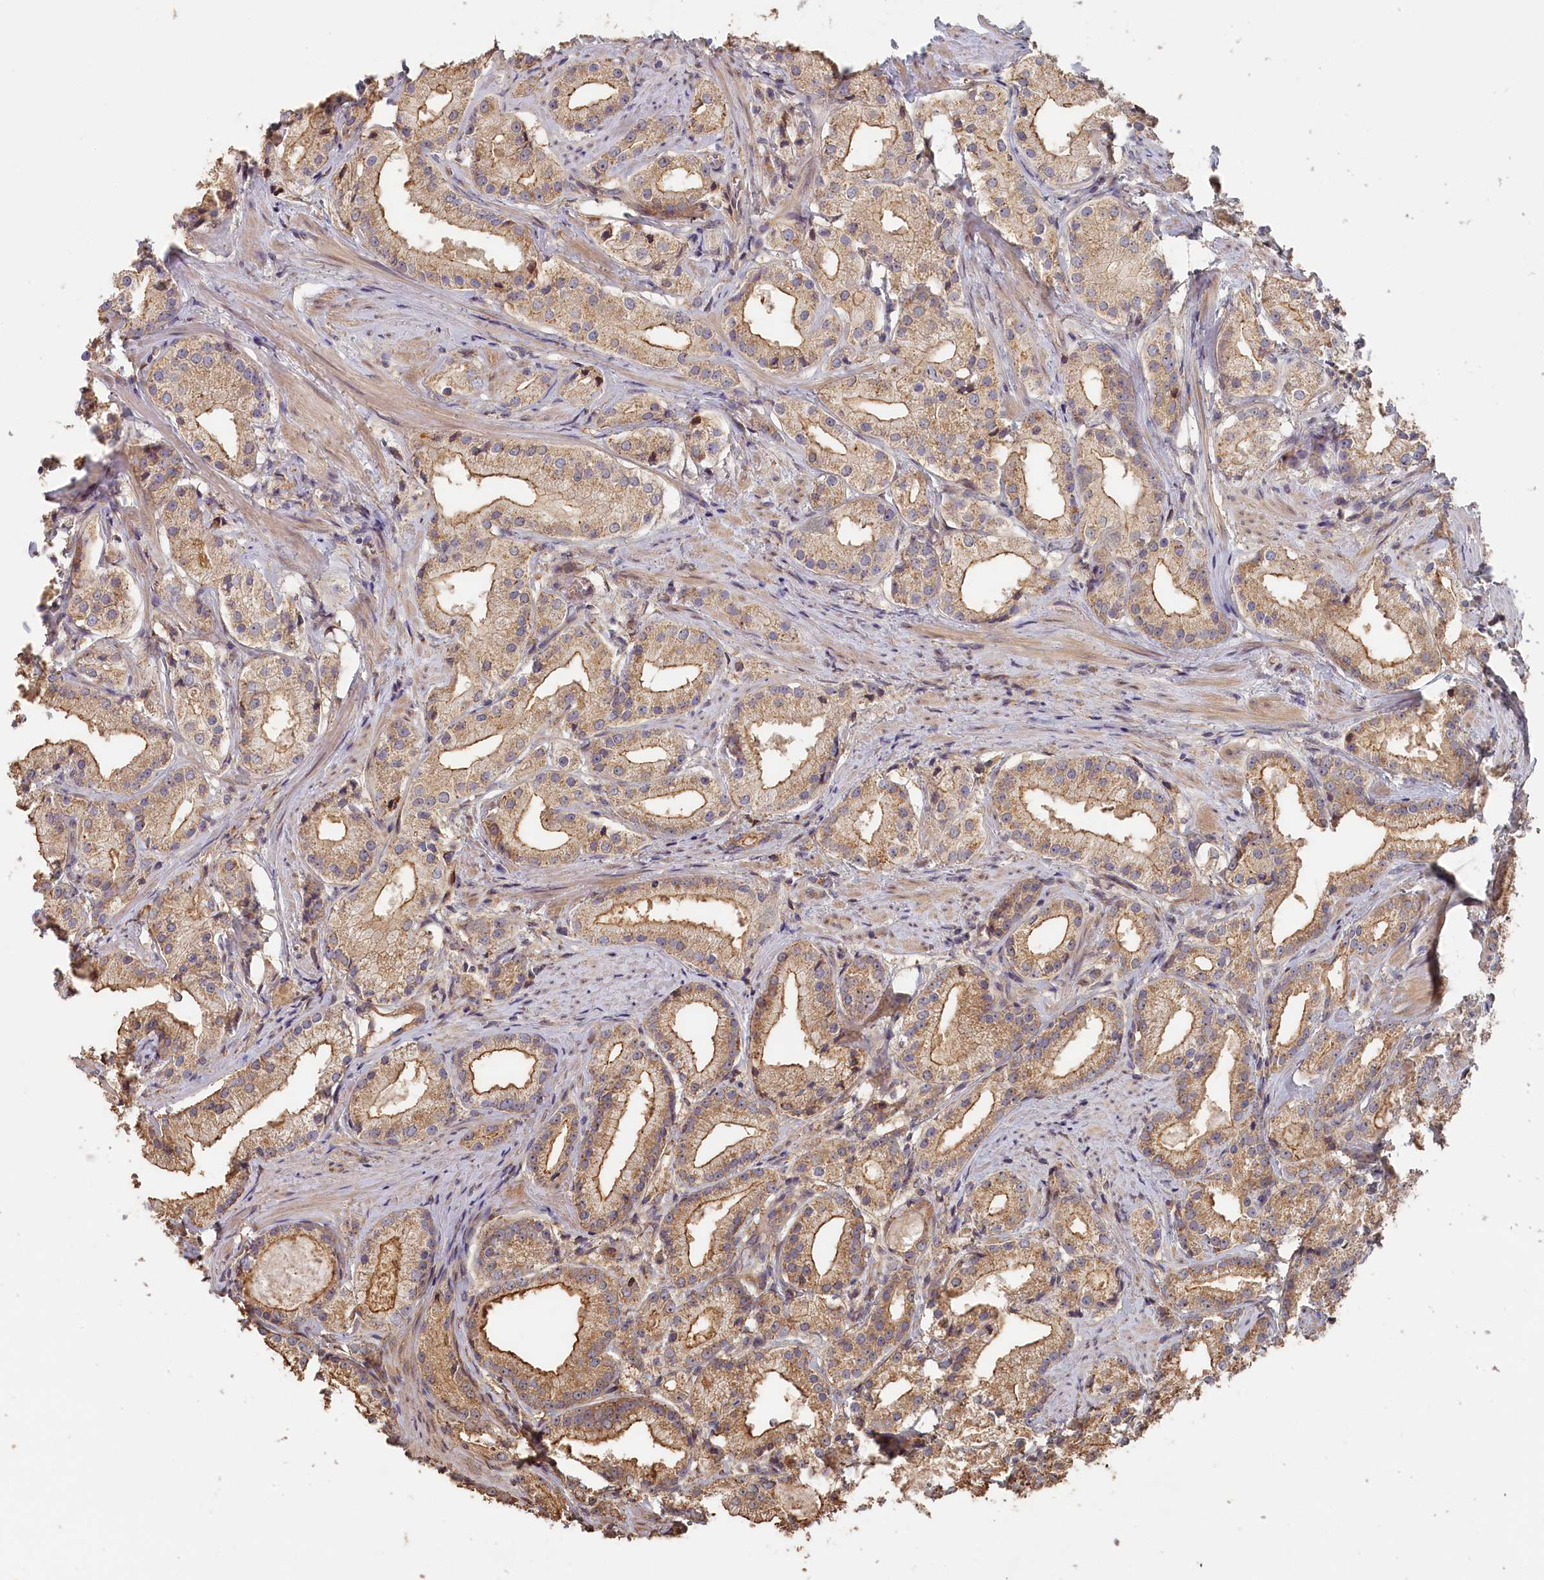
{"staining": {"intensity": "moderate", "quantity": ">75%", "location": "cytoplasmic/membranous"}, "tissue": "prostate cancer", "cell_type": "Tumor cells", "image_type": "cancer", "snomed": [{"axis": "morphology", "description": "Adenocarcinoma, Low grade"}, {"axis": "topography", "description": "Prostate"}], "caption": "Adenocarcinoma (low-grade) (prostate) stained with a protein marker reveals moderate staining in tumor cells.", "gene": "STX16", "patient": {"sex": "male", "age": 57}}